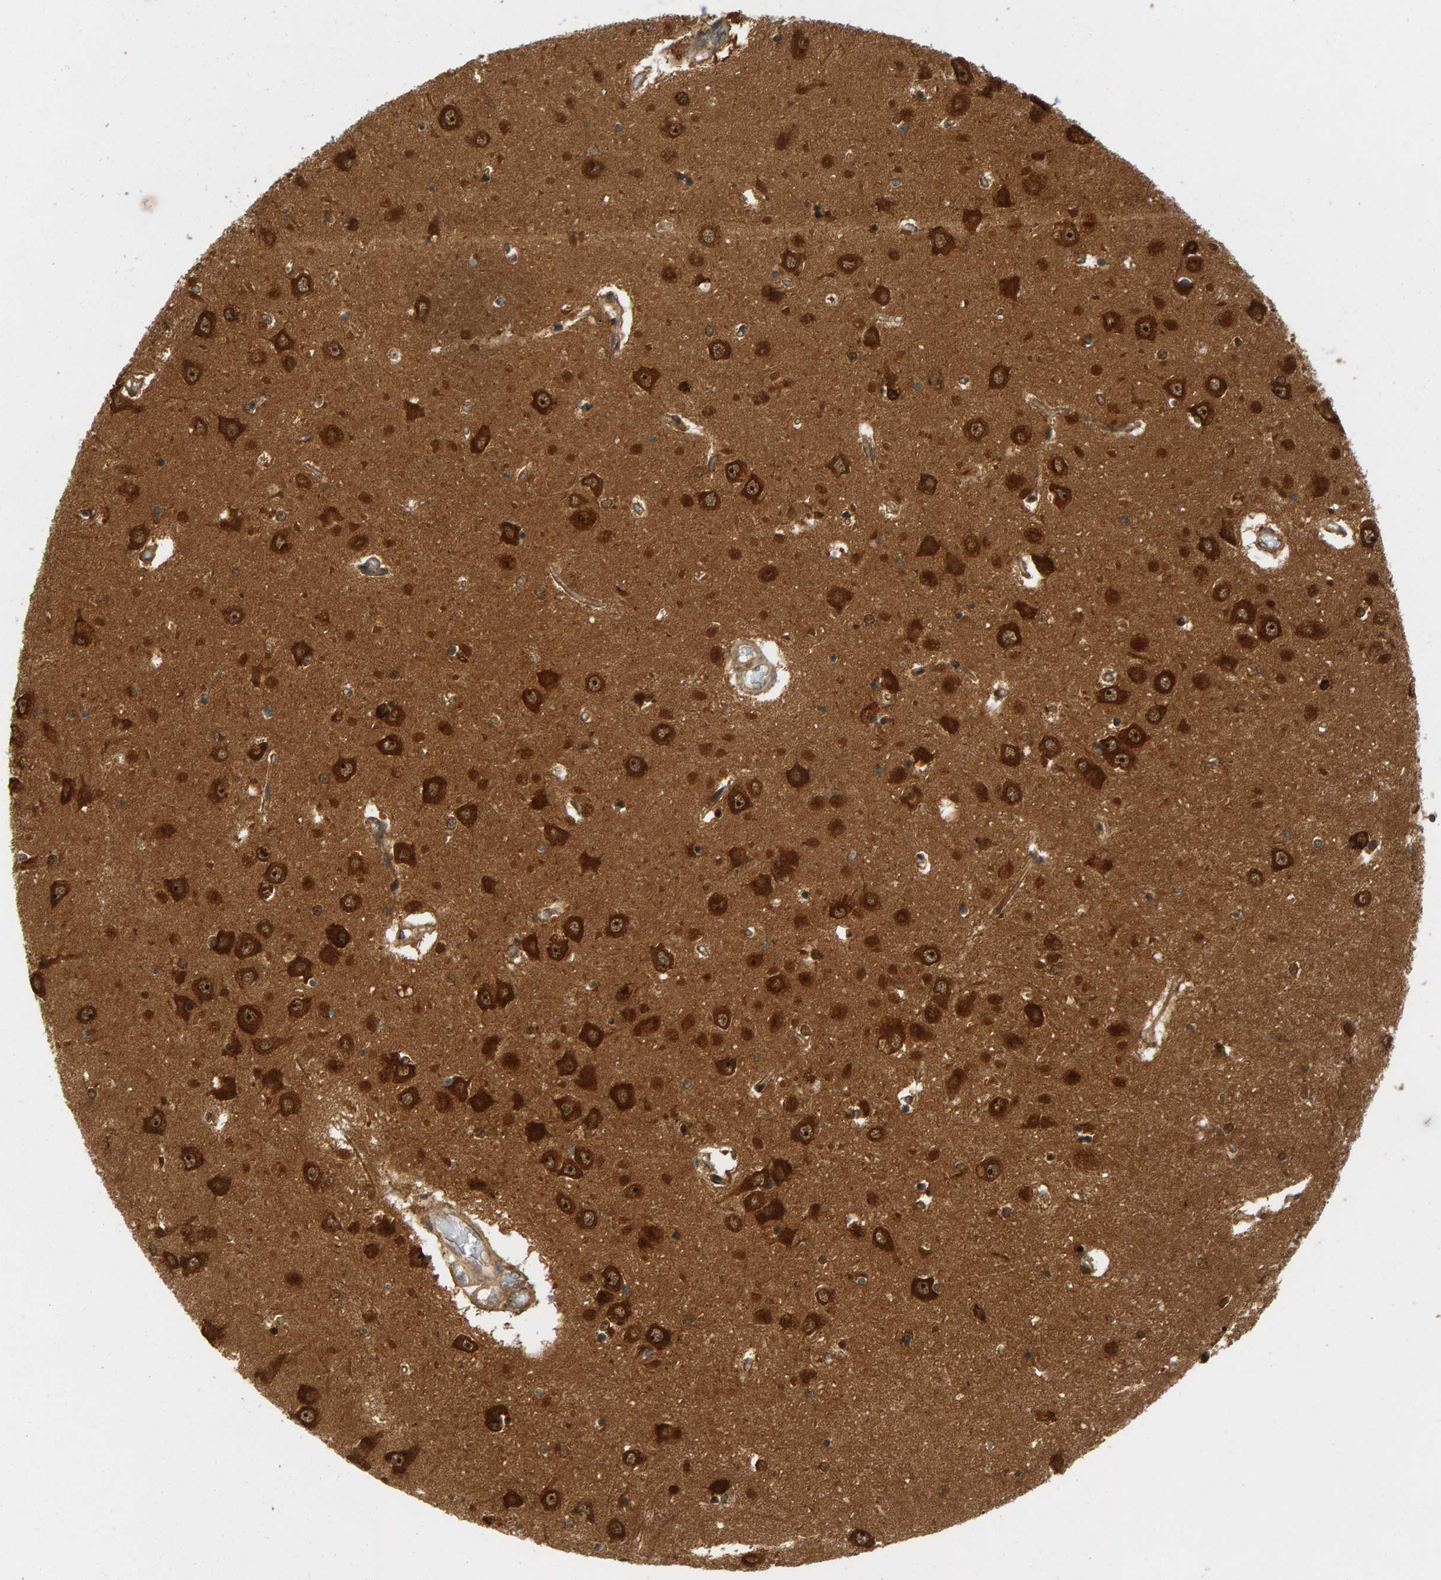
{"staining": {"intensity": "strong", "quantity": "25%-75%", "location": "cytoplasmic/membranous"}, "tissue": "hippocampus", "cell_type": "Glial cells", "image_type": "normal", "snomed": [{"axis": "morphology", "description": "Normal tissue, NOS"}, {"axis": "topography", "description": "Hippocampus"}], "caption": "Hippocampus stained for a protein displays strong cytoplasmic/membranous positivity in glial cells. The staining was performed using DAB to visualize the protein expression in brown, while the nuclei were stained in blue with hematoxylin (Magnification: 20x).", "gene": "BAHCC1", "patient": {"sex": "male", "age": 70}}